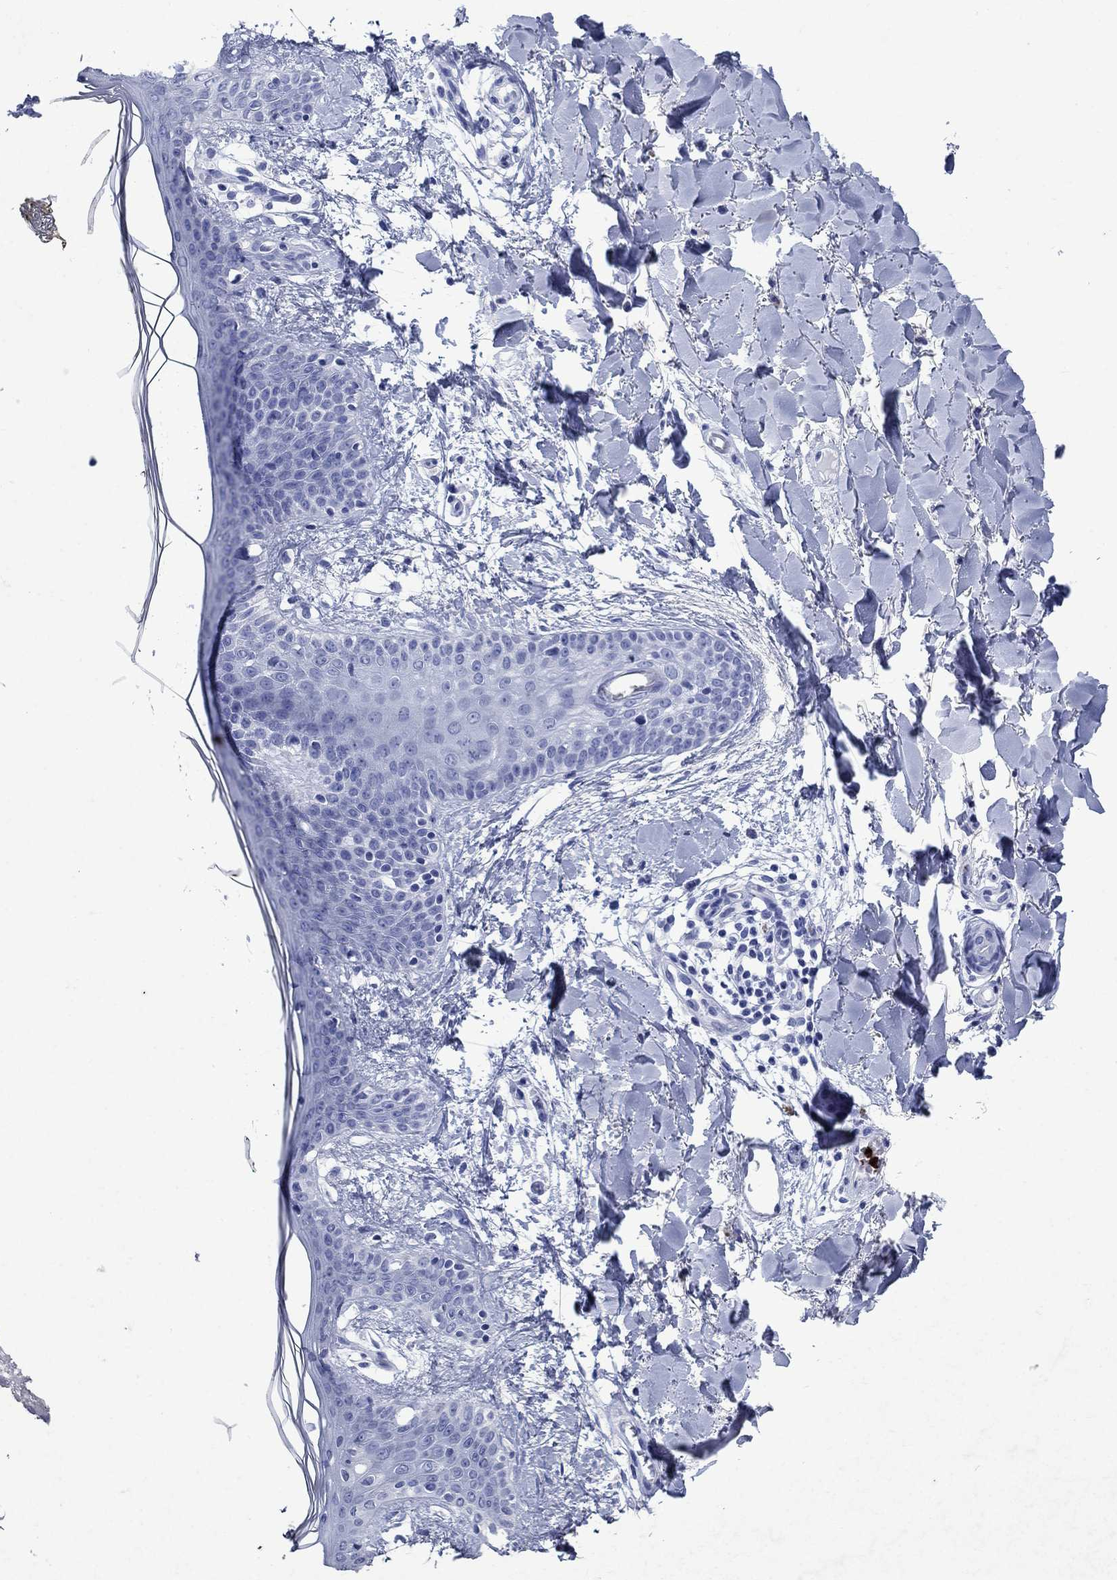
{"staining": {"intensity": "negative", "quantity": "none", "location": "none"}, "tissue": "skin", "cell_type": "Fibroblasts", "image_type": "normal", "snomed": [{"axis": "morphology", "description": "Normal tissue, NOS"}, {"axis": "topography", "description": "Skin"}], "caption": "Immunohistochemistry of unremarkable human skin shows no positivity in fibroblasts. (DAB (3,3'-diaminobenzidine) immunohistochemistry (IHC), high magnification).", "gene": "AZU1", "patient": {"sex": "female", "age": 34}}